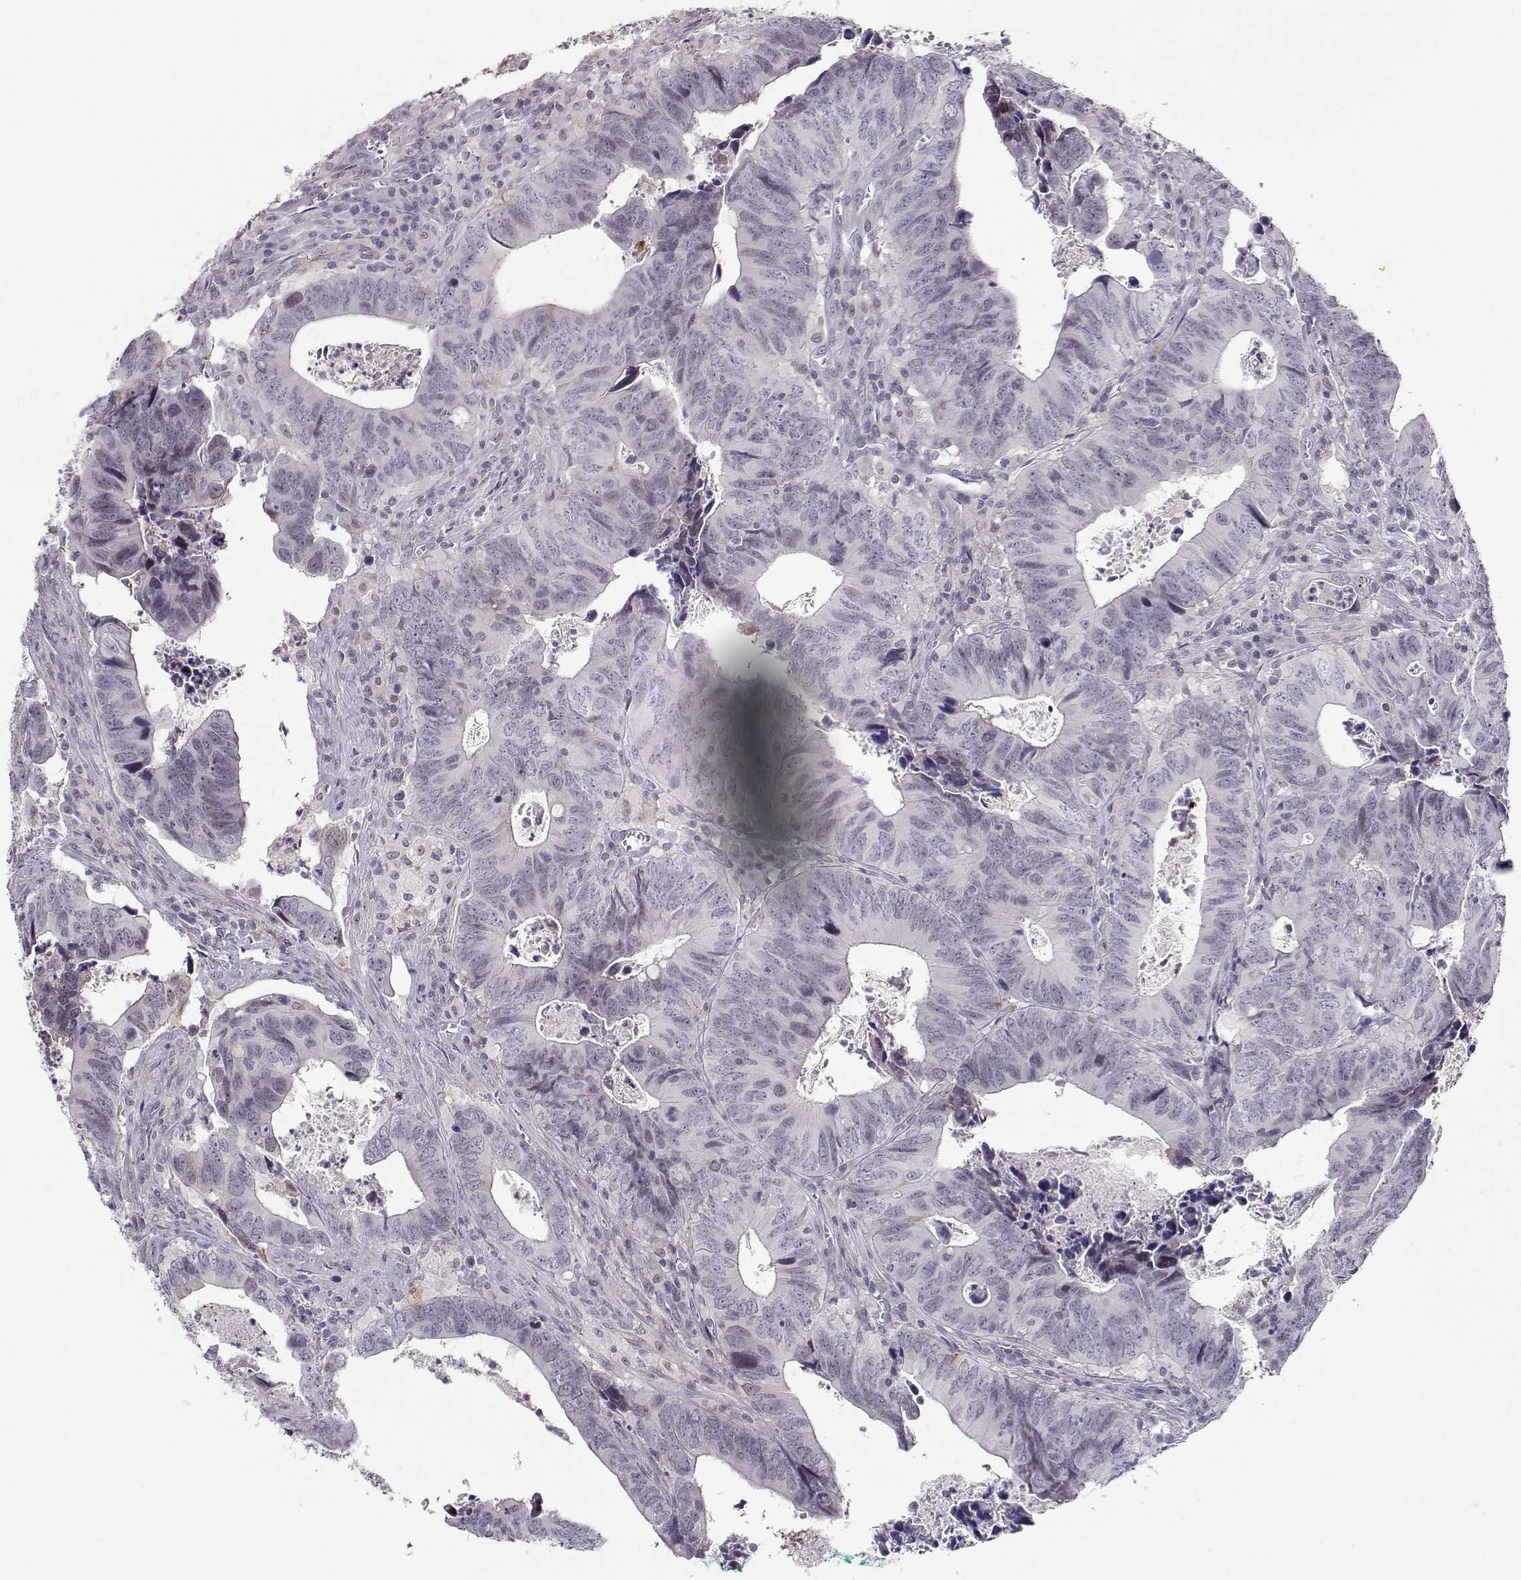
{"staining": {"intensity": "negative", "quantity": "none", "location": "none"}, "tissue": "colorectal cancer", "cell_type": "Tumor cells", "image_type": "cancer", "snomed": [{"axis": "morphology", "description": "Adenocarcinoma, NOS"}, {"axis": "topography", "description": "Colon"}], "caption": "The IHC histopathology image has no significant positivity in tumor cells of adenocarcinoma (colorectal) tissue.", "gene": "TEPP", "patient": {"sex": "female", "age": 82}}